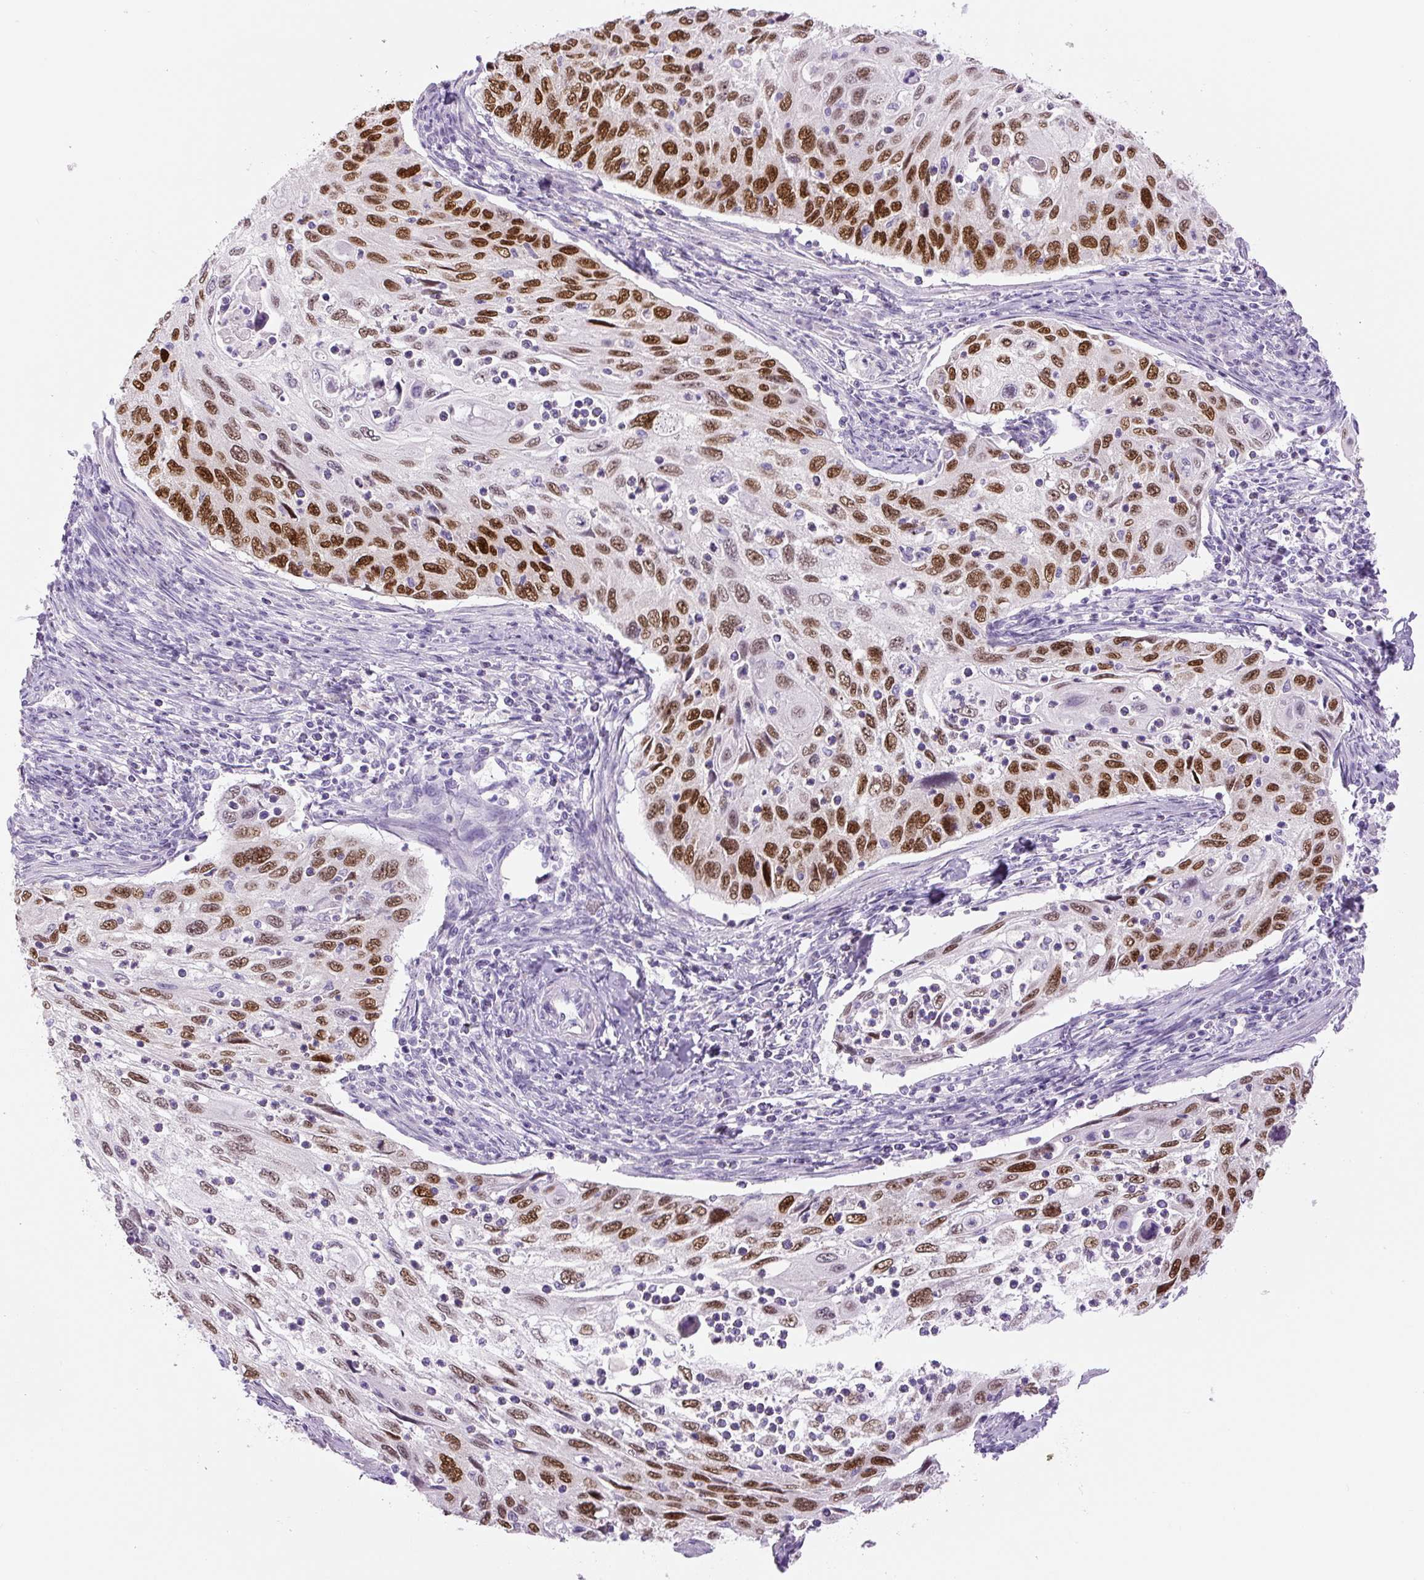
{"staining": {"intensity": "strong", "quantity": ">75%", "location": "nuclear"}, "tissue": "cervical cancer", "cell_type": "Tumor cells", "image_type": "cancer", "snomed": [{"axis": "morphology", "description": "Squamous cell carcinoma, NOS"}, {"axis": "topography", "description": "Cervix"}], "caption": "Immunohistochemistry of human cervical cancer reveals high levels of strong nuclear staining in approximately >75% of tumor cells.", "gene": "SIX1", "patient": {"sex": "female", "age": 70}}